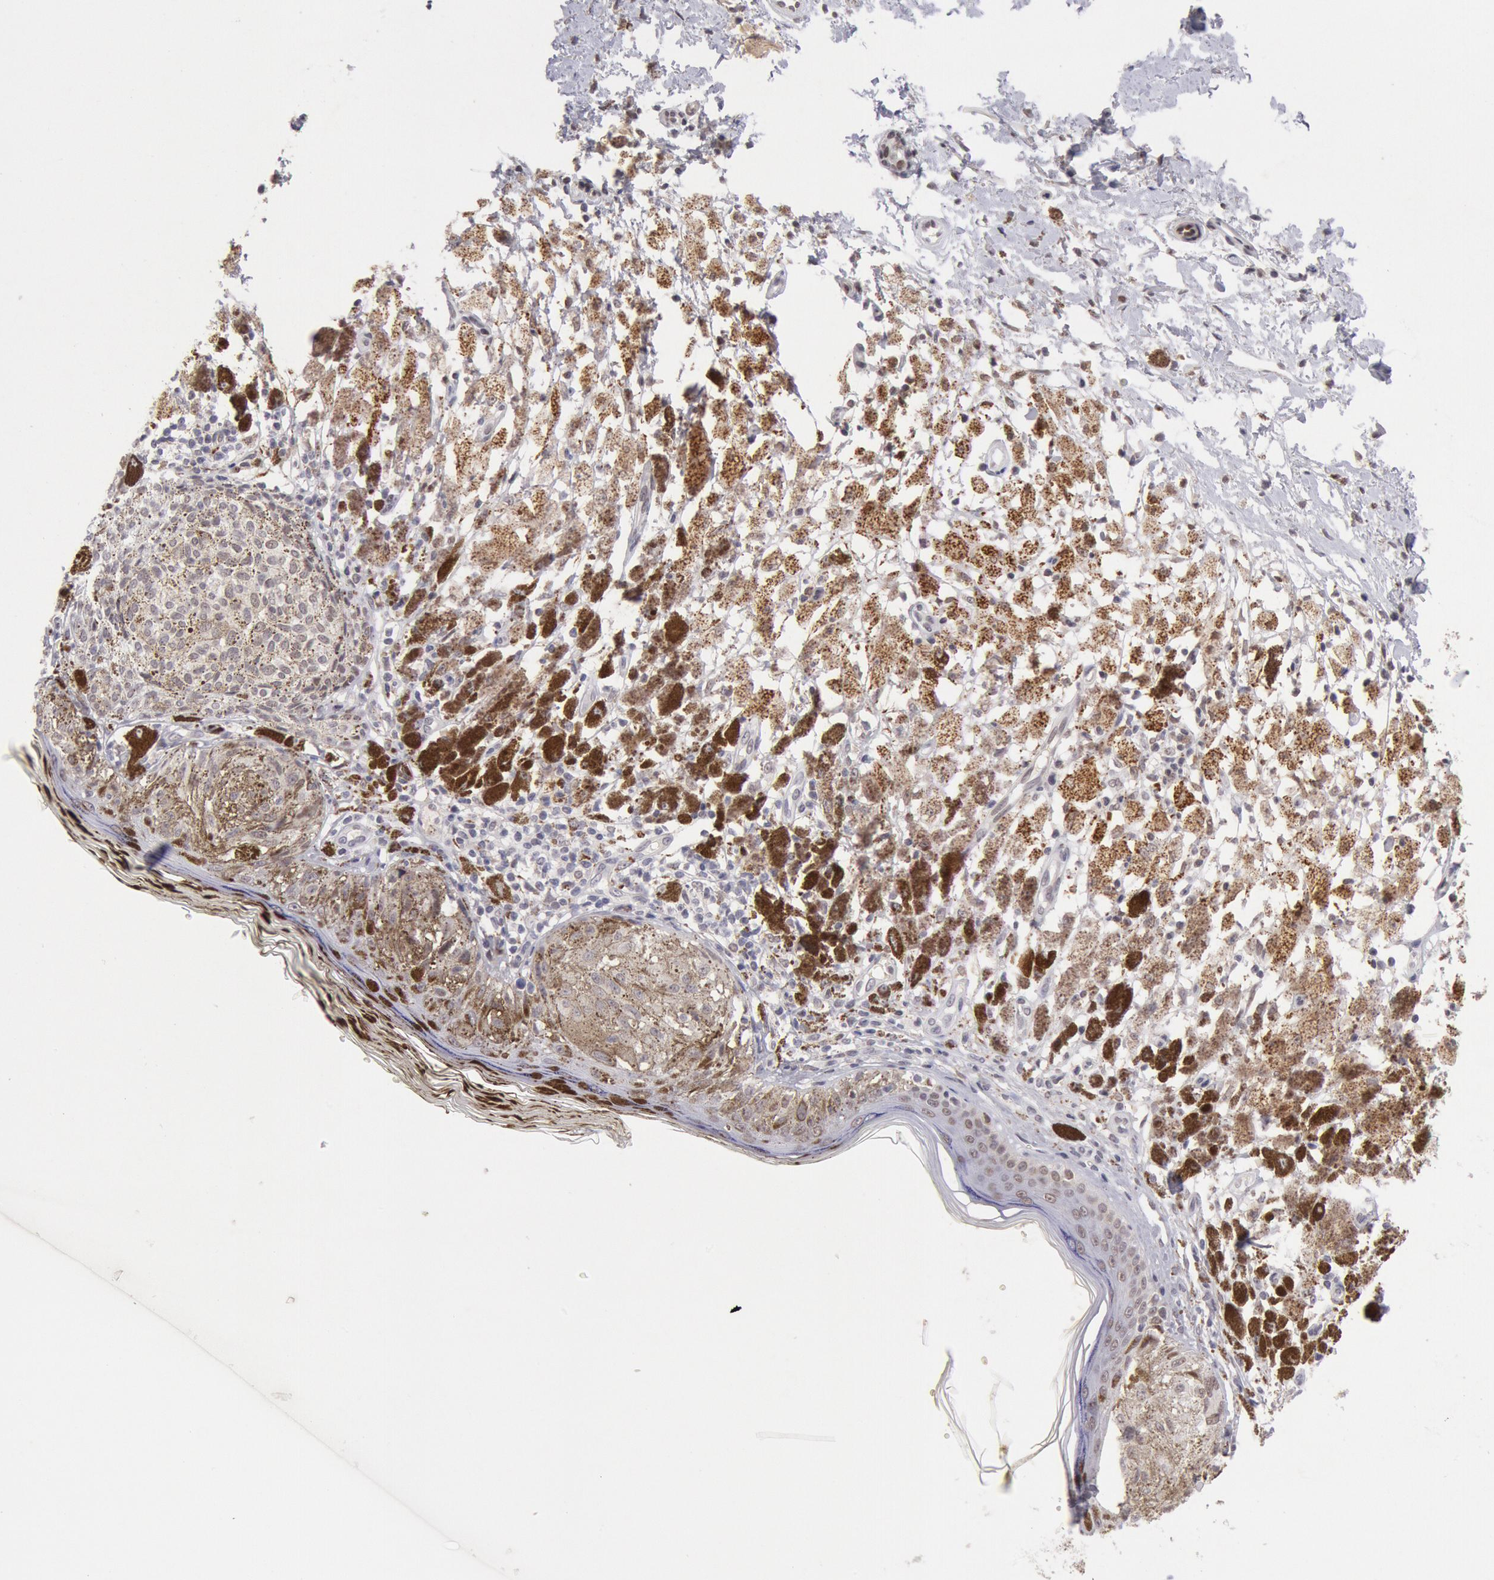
{"staining": {"intensity": "moderate", "quantity": ">75%", "location": "nuclear"}, "tissue": "melanoma", "cell_type": "Tumor cells", "image_type": "cancer", "snomed": [{"axis": "morphology", "description": "Malignant melanoma, NOS"}, {"axis": "topography", "description": "Skin"}], "caption": "The photomicrograph exhibits staining of melanoma, revealing moderate nuclear protein positivity (brown color) within tumor cells. Using DAB (brown) and hematoxylin (blue) stains, captured at high magnification using brightfield microscopy.", "gene": "CDKN2B", "patient": {"sex": "male", "age": 88}}